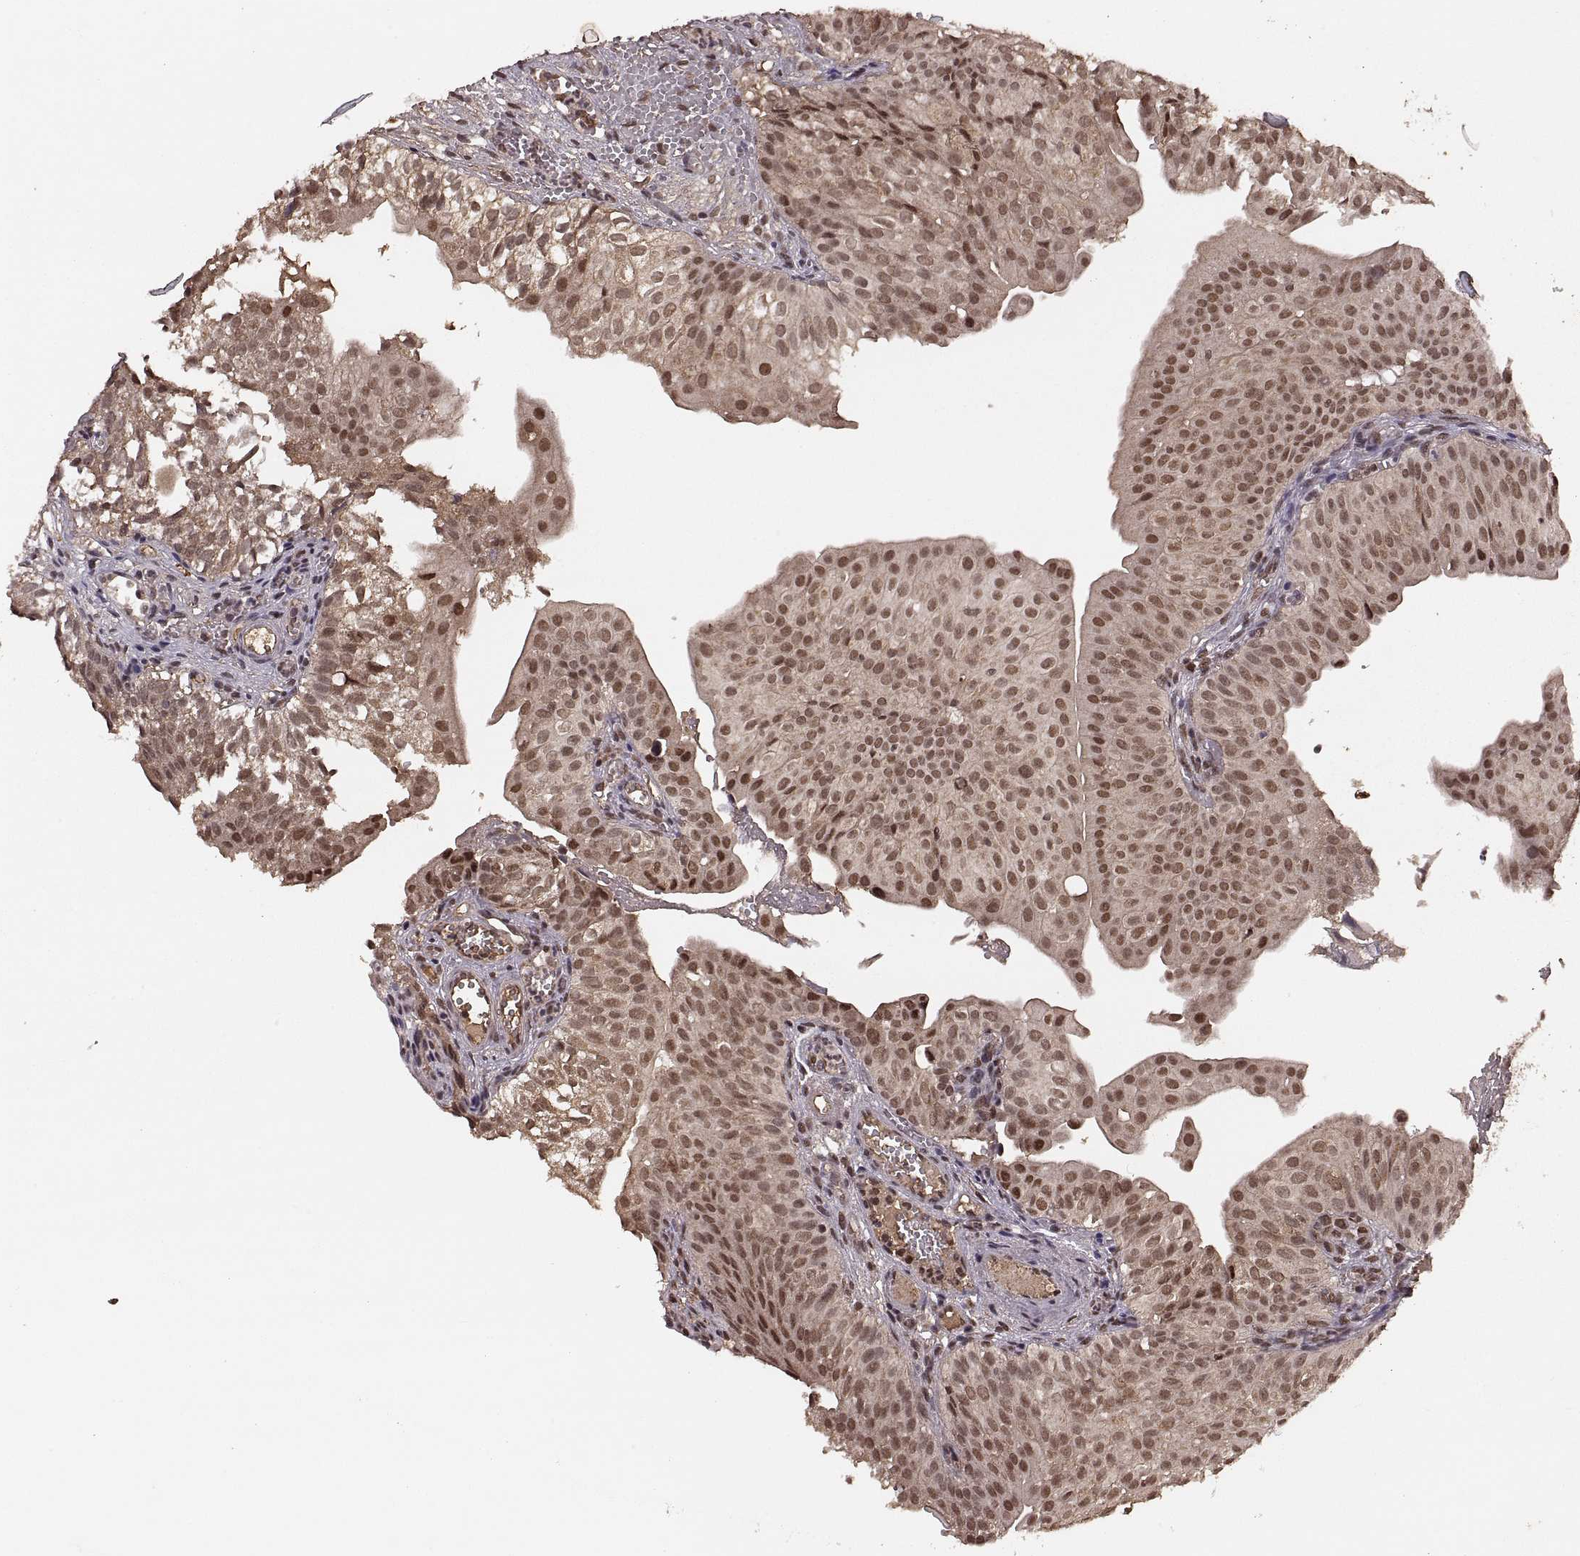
{"staining": {"intensity": "moderate", "quantity": ">75%", "location": "cytoplasmic/membranous,nuclear"}, "tissue": "urothelial cancer", "cell_type": "Tumor cells", "image_type": "cancer", "snomed": [{"axis": "morphology", "description": "Urothelial carcinoma, Low grade"}, {"axis": "topography", "description": "Urinary bladder"}], "caption": "A medium amount of moderate cytoplasmic/membranous and nuclear expression is present in about >75% of tumor cells in low-grade urothelial carcinoma tissue. (brown staining indicates protein expression, while blue staining denotes nuclei).", "gene": "RFT1", "patient": {"sex": "male", "age": 72}}